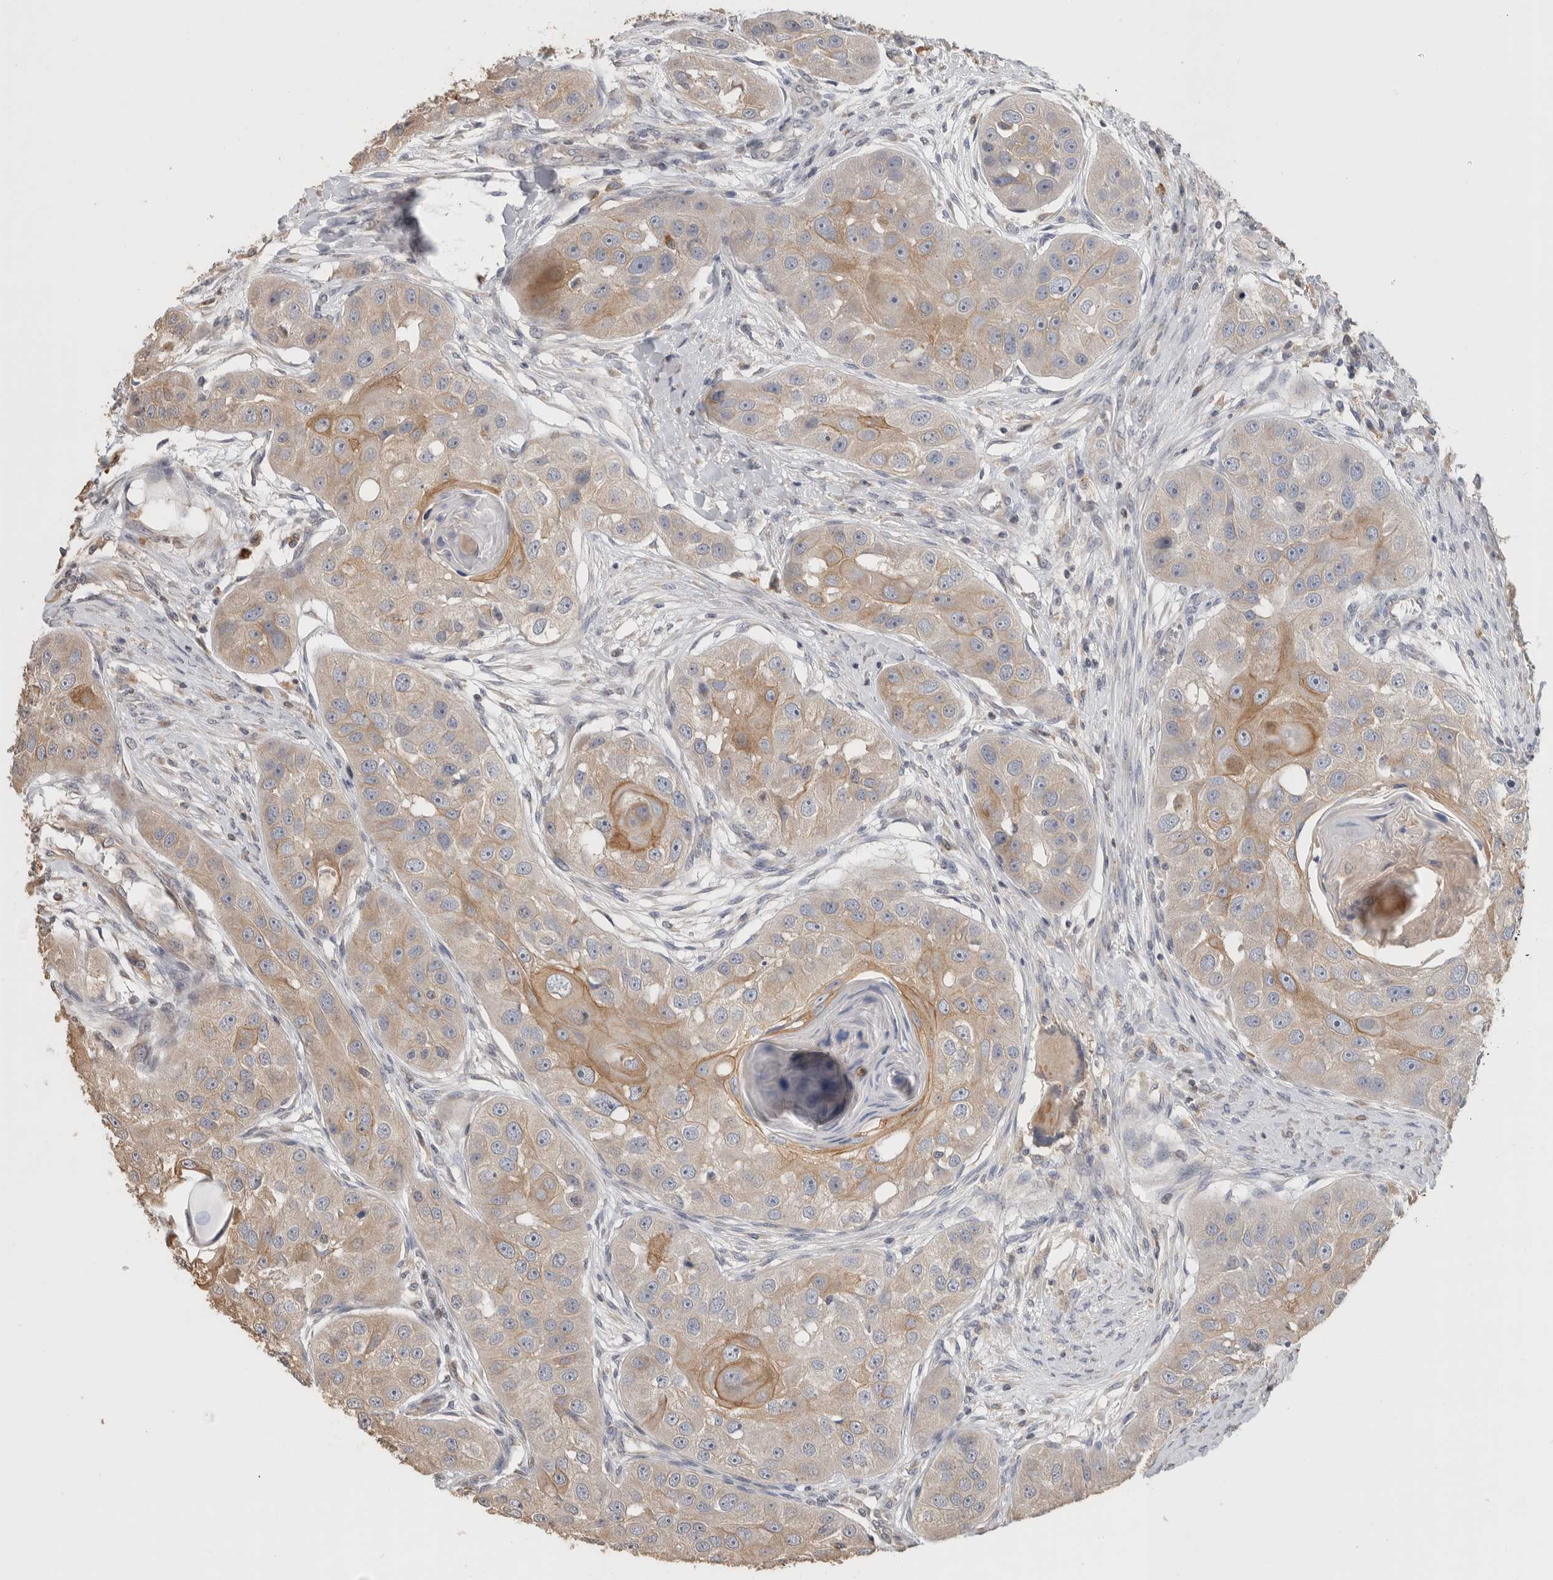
{"staining": {"intensity": "moderate", "quantity": "<25%", "location": "cytoplasmic/membranous"}, "tissue": "head and neck cancer", "cell_type": "Tumor cells", "image_type": "cancer", "snomed": [{"axis": "morphology", "description": "Normal tissue, NOS"}, {"axis": "morphology", "description": "Squamous cell carcinoma, NOS"}, {"axis": "topography", "description": "Skeletal muscle"}, {"axis": "topography", "description": "Head-Neck"}], "caption": "Human head and neck cancer (squamous cell carcinoma) stained for a protein (brown) reveals moderate cytoplasmic/membranous positive expression in approximately <25% of tumor cells.", "gene": "CLIP1", "patient": {"sex": "male", "age": 51}}